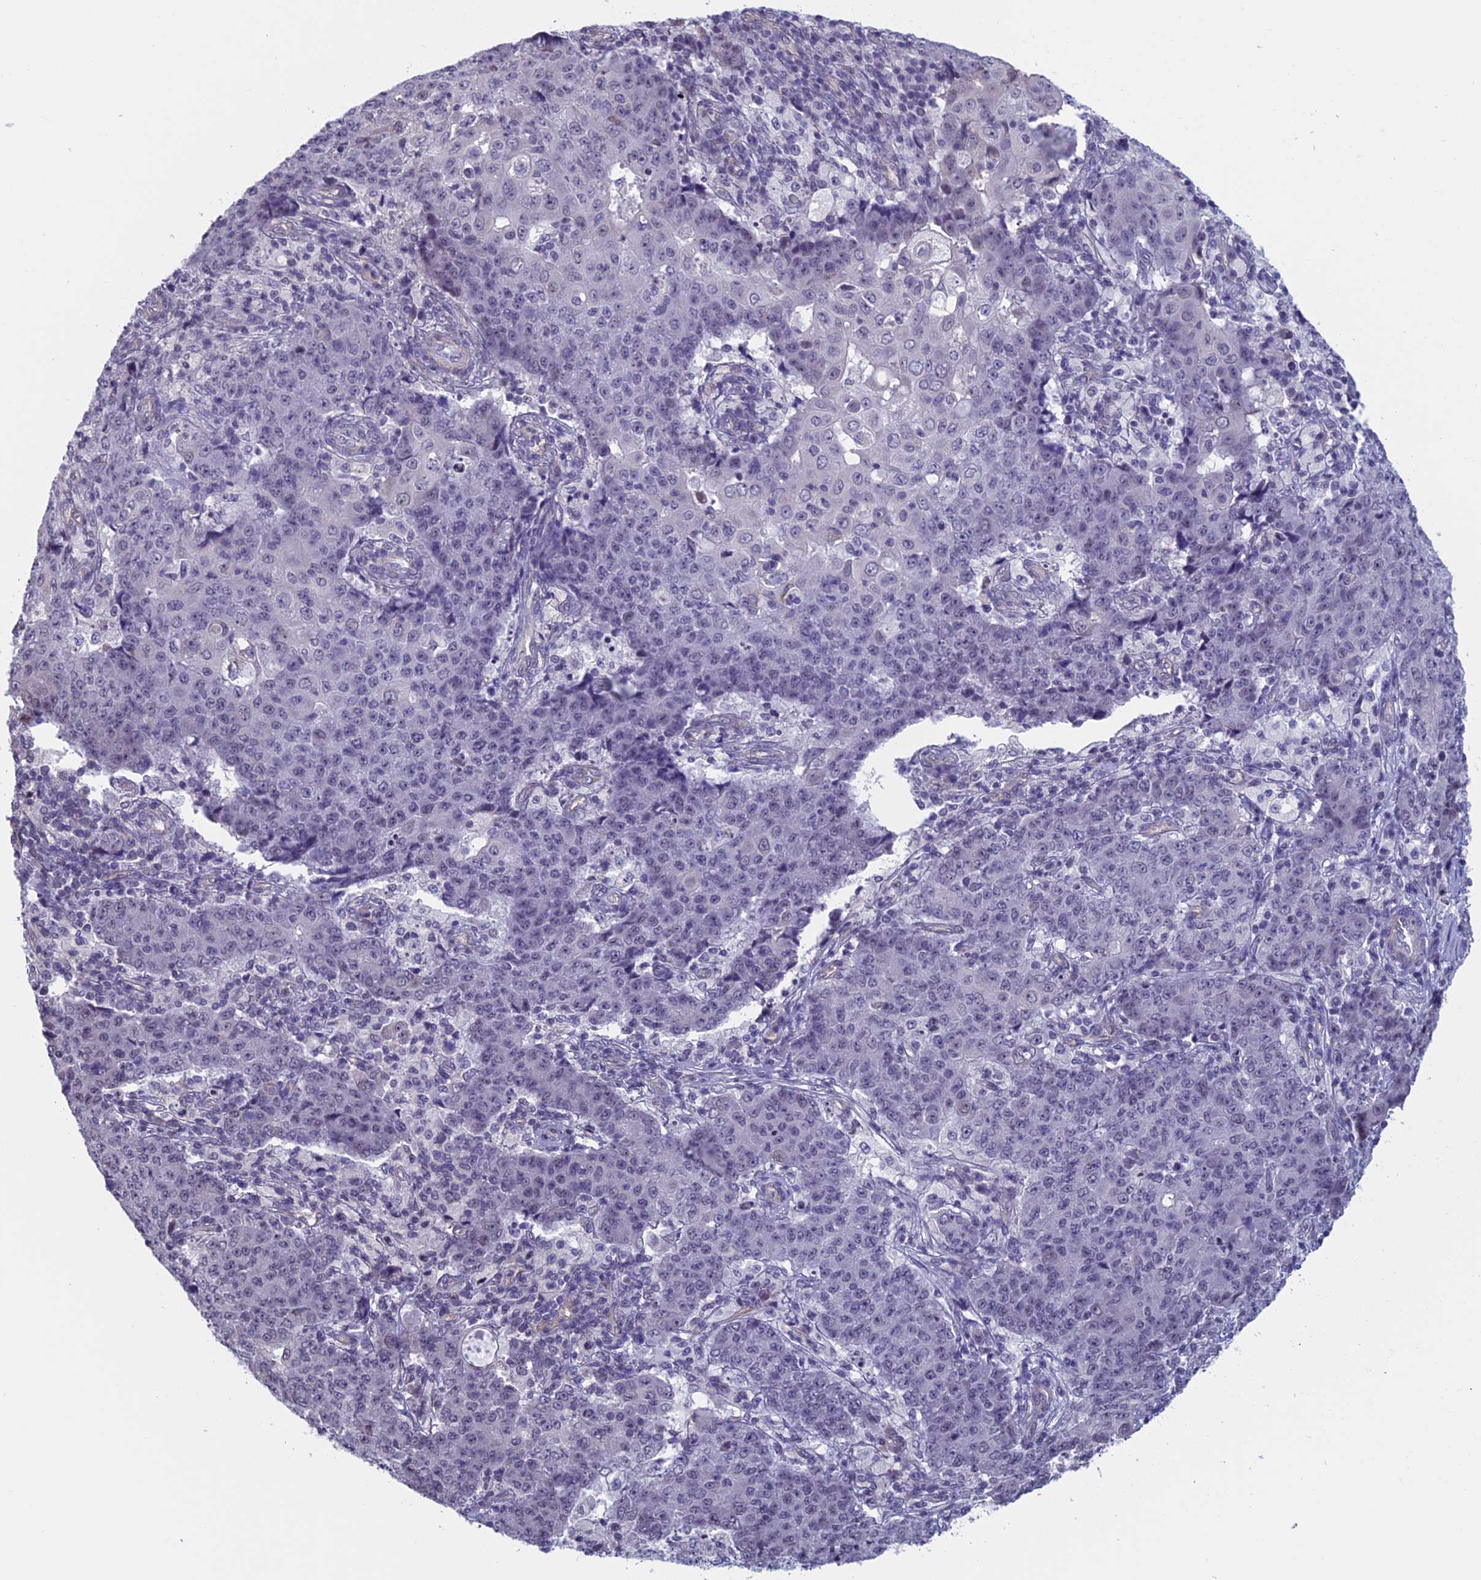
{"staining": {"intensity": "negative", "quantity": "none", "location": "none"}, "tissue": "ovarian cancer", "cell_type": "Tumor cells", "image_type": "cancer", "snomed": [{"axis": "morphology", "description": "Carcinoma, endometroid"}, {"axis": "topography", "description": "Ovary"}], "caption": "An image of ovarian endometroid carcinoma stained for a protein displays no brown staining in tumor cells.", "gene": "SLC1A6", "patient": {"sex": "female", "age": 42}}